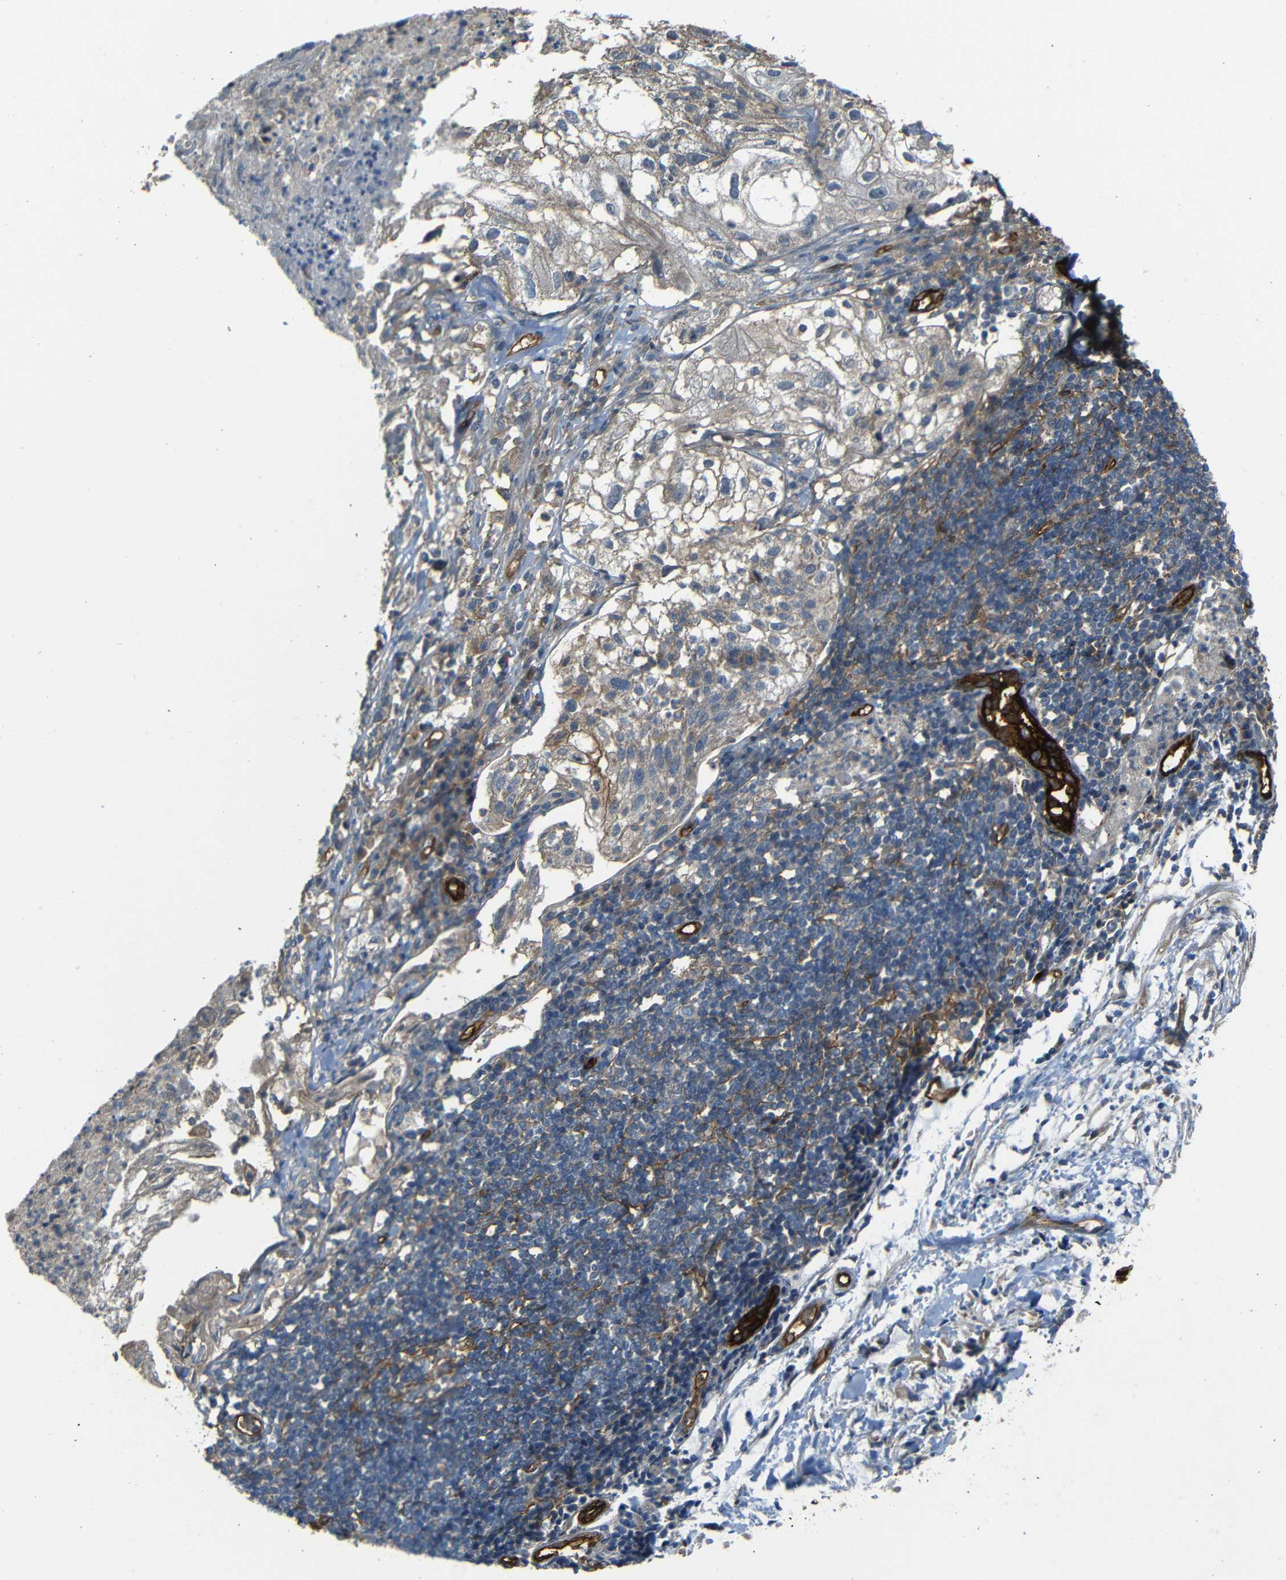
{"staining": {"intensity": "weak", "quantity": ">75%", "location": "cytoplasmic/membranous"}, "tissue": "lung cancer", "cell_type": "Tumor cells", "image_type": "cancer", "snomed": [{"axis": "morphology", "description": "Inflammation, NOS"}, {"axis": "morphology", "description": "Squamous cell carcinoma, NOS"}, {"axis": "topography", "description": "Lymph node"}, {"axis": "topography", "description": "Soft tissue"}, {"axis": "topography", "description": "Lung"}], "caption": "Immunohistochemical staining of human lung squamous cell carcinoma shows low levels of weak cytoplasmic/membranous staining in about >75% of tumor cells. The staining is performed using DAB (3,3'-diaminobenzidine) brown chromogen to label protein expression. The nuclei are counter-stained blue using hematoxylin.", "gene": "RELL1", "patient": {"sex": "male", "age": 66}}